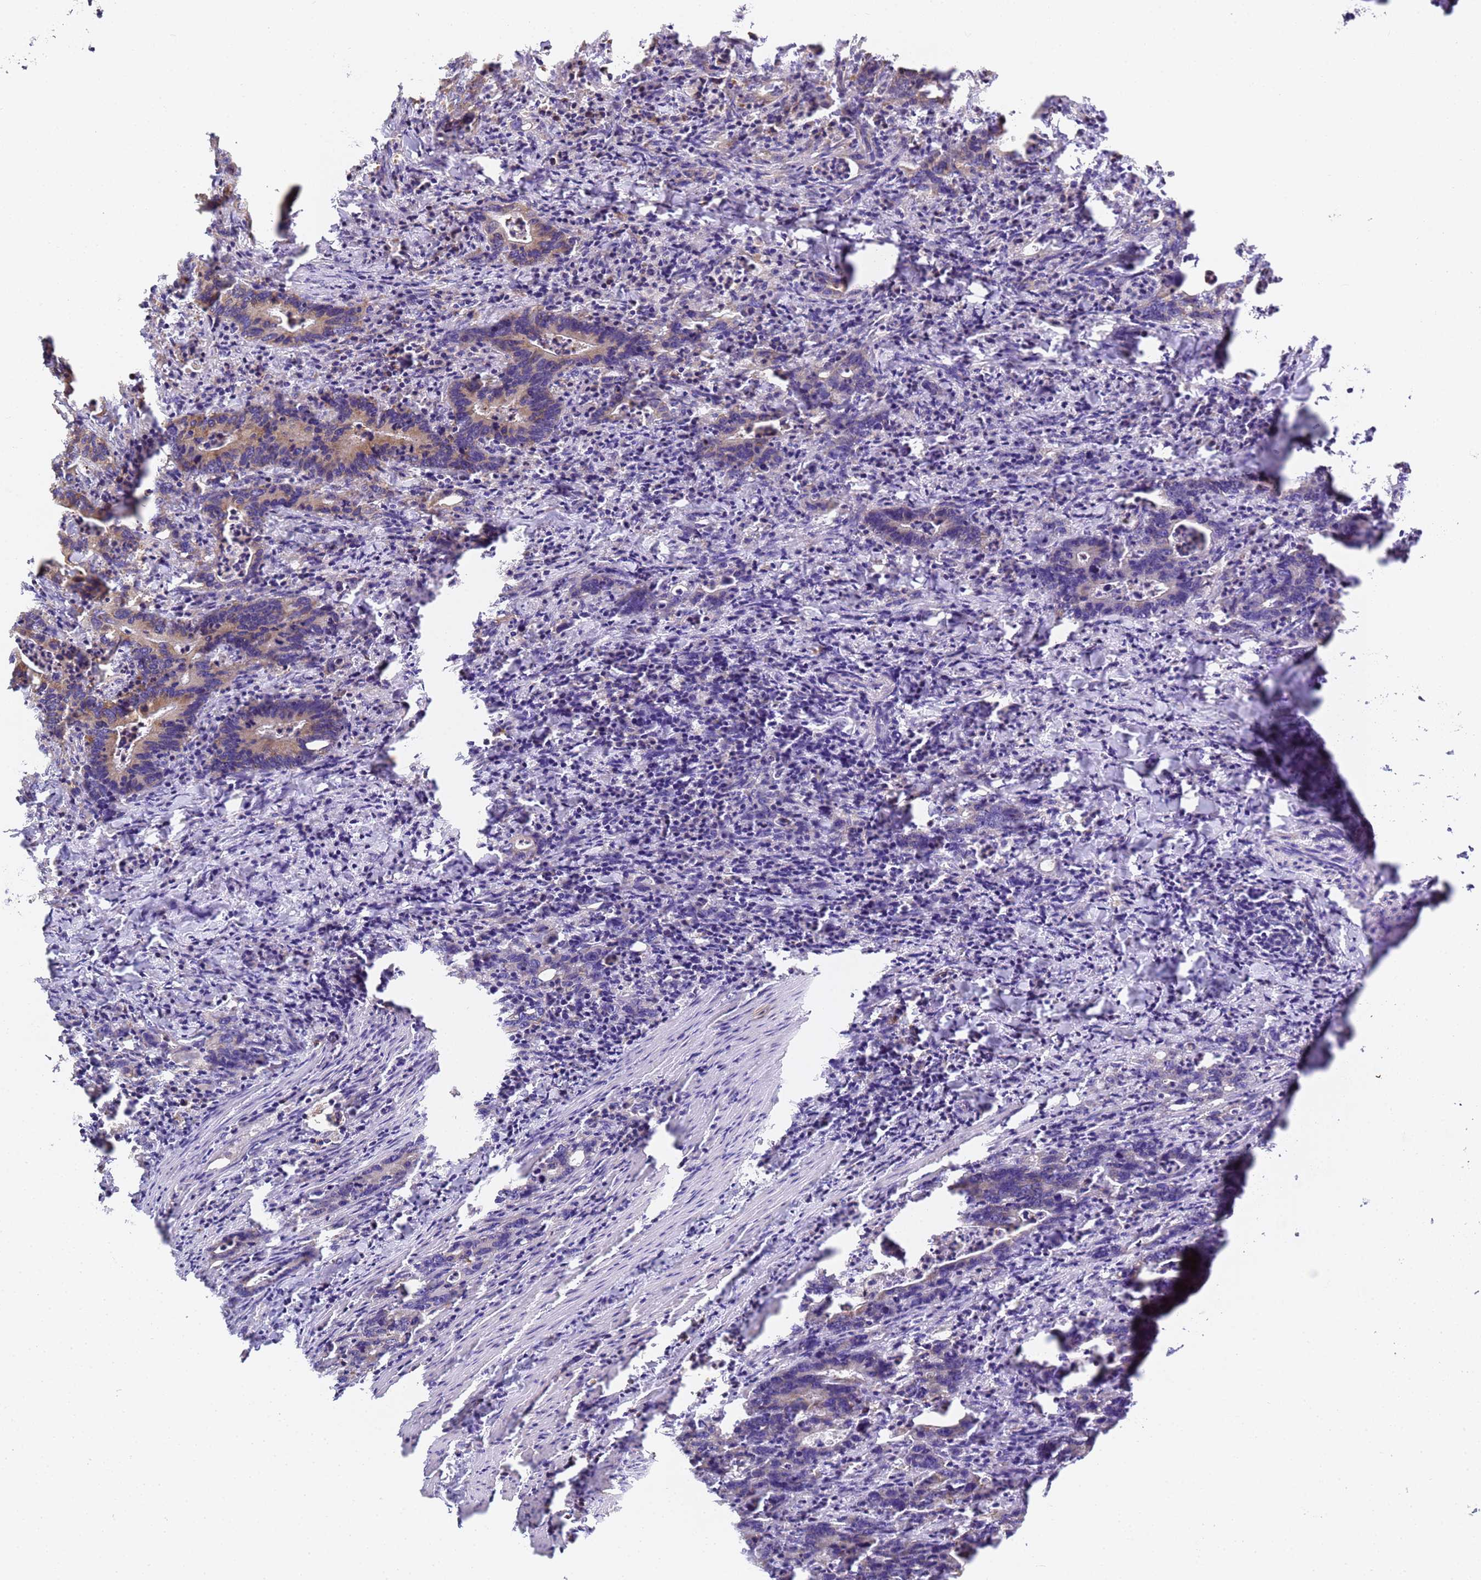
{"staining": {"intensity": "moderate", "quantity": "25%-75%", "location": "cytoplasmic/membranous"}, "tissue": "colorectal cancer", "cell_type": "Tumor cells", "image_type": "cancer", "snomed": [{"axis": "morphology", "description": "Adenocarcinoma, NOS"}, {"axis": "topography", "description": "Colon"}], "caption": "Immunohistochemistry (IHC) (DAB) staining of colorectal cancer demonstrates moderate cytoplasmic/membranous protein staining in about 25%-75% of tumor cells. (brown staining indicates protein expression, while blue staining denotes nuclei).", "gene": "RPL13A", "patient": {"sex": "female", "age": 75}}